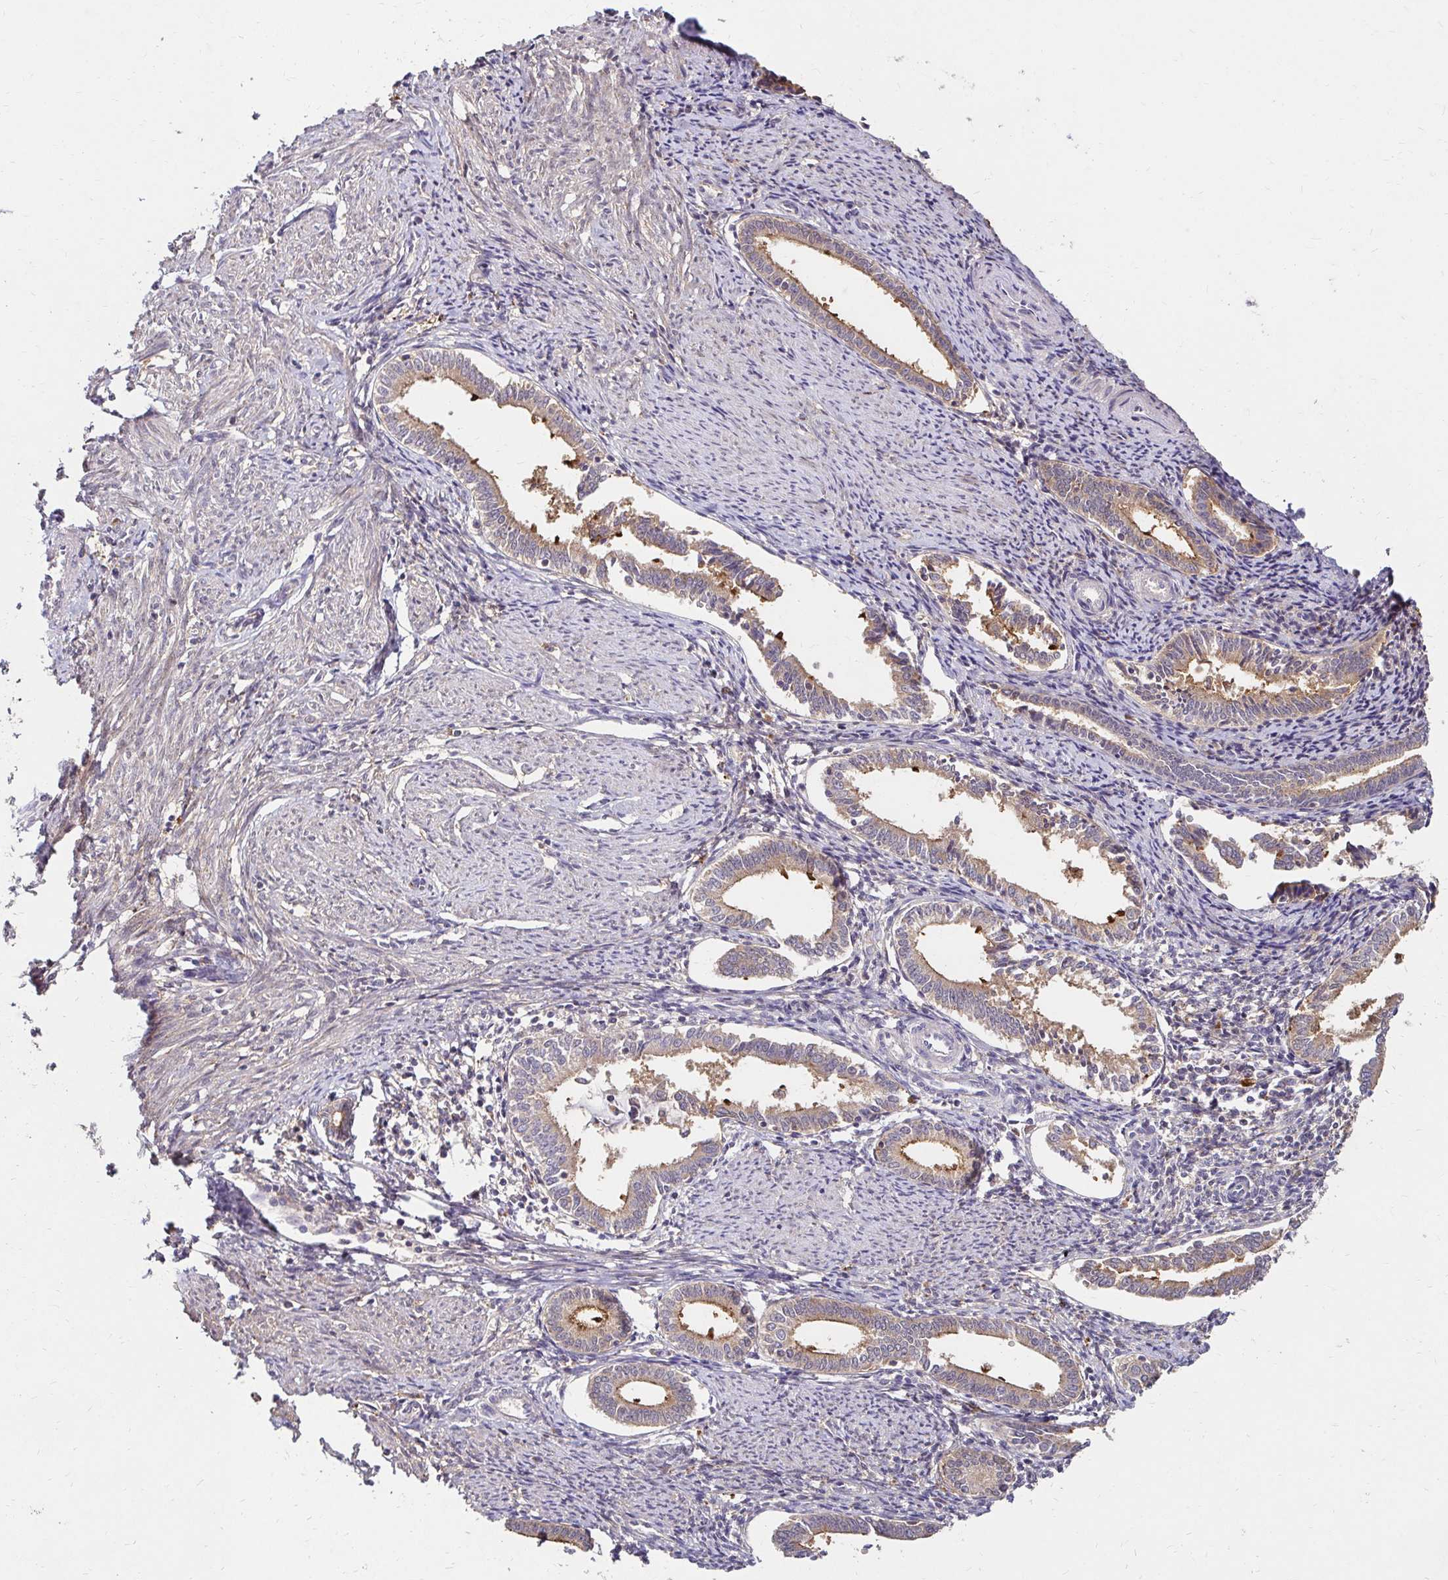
{"staining": {"intensity": "weak", "quantity": "25%-75%", "location": "cytoplasmic/membranous"}, "tissue": "endometrium", "cell_type": "Cells in endometrial stroma", "image_type": "normal", "snomed": [{"axis": "morphology", "description": "Normal tissue, NOS"}, {"axis": "topography", "description": "Endometrium"}], "caption": "Protein analysis of unremarkable endometrium reveals weak cytoplasmic/membranous expression in approximately 25%-75% of cells in endometrial stroma. Immunohistochemistry stains the protein in brown and the nuclei are stained blue.", "gene": "IDUA", "patient": {"sex": "female", "age": 41}}